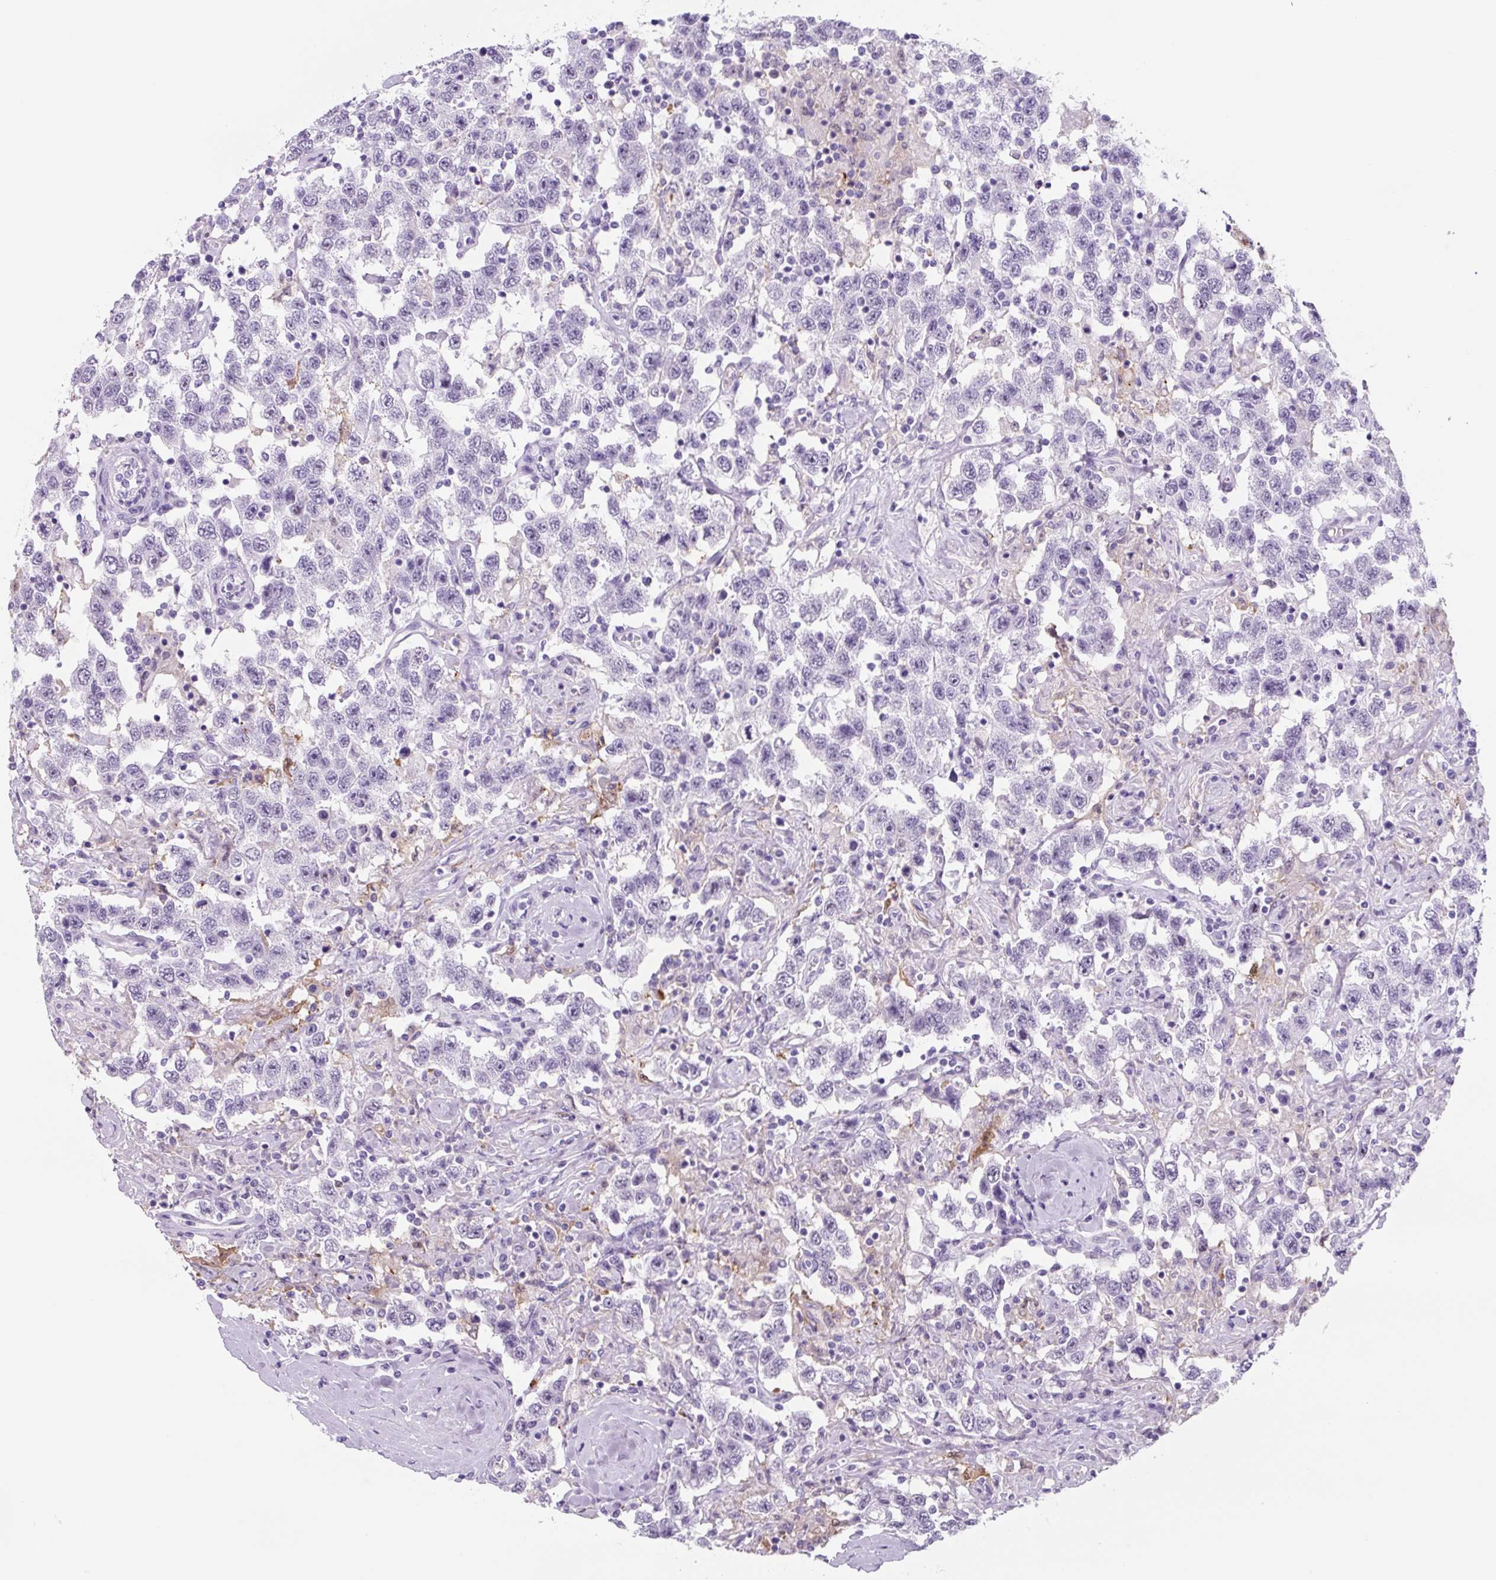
{"staining": {"intensity": "negative", "quantity": "none", "location": "none"}, "tissue": "testis cancer", "cell_type": "Tumor cells", "image_type": "cancer", "snomed": [{"axis": "morphology", "description": "Seminoma, NOS"}, {"axis": "topography", "description": "Testis"}], "caption": "Tumor cells are negative for brown protein staining in testis seminoma.", "gene": "TNFRSF8", "patient": {"sex": "male", "age": 41}}